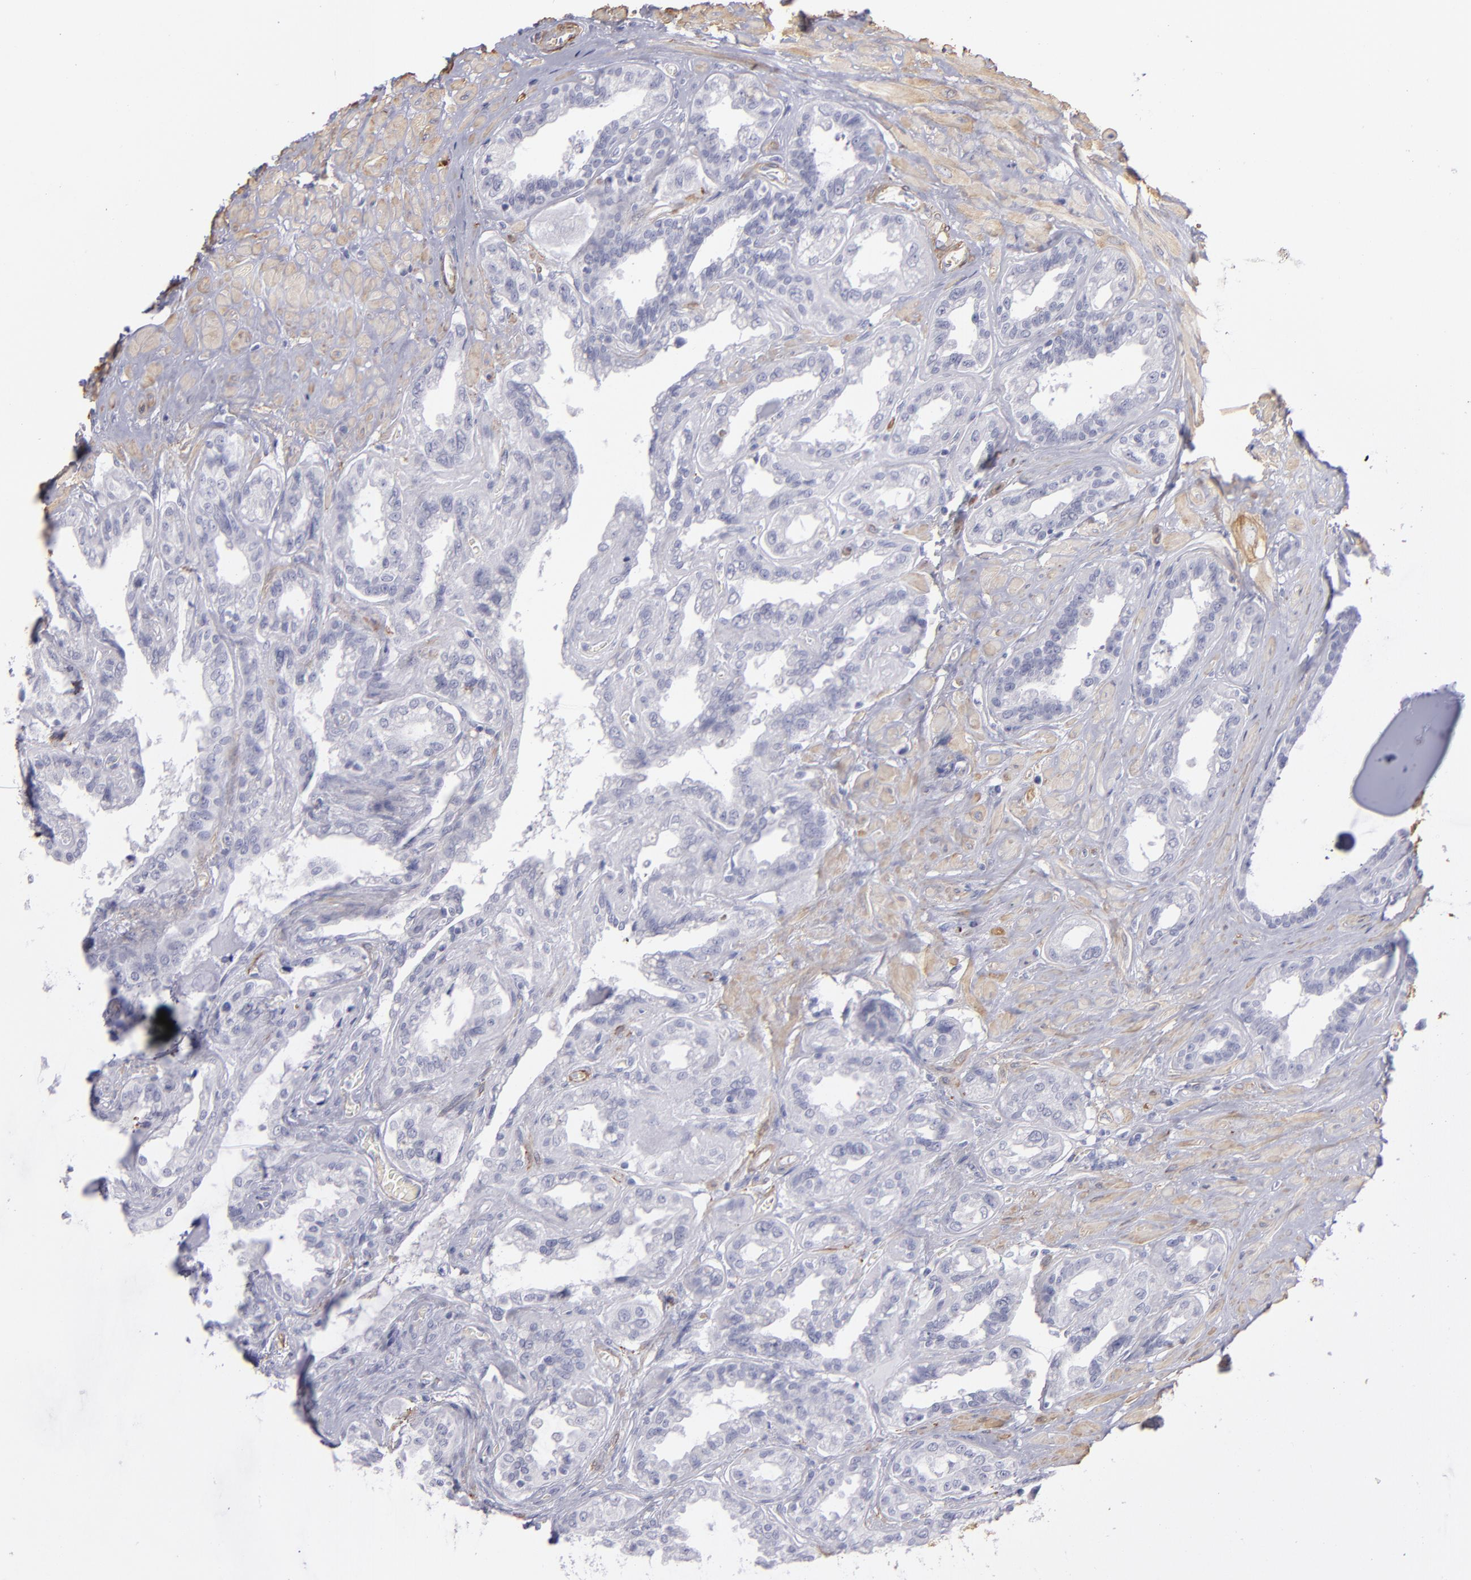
{"staining": {"intensity": "negative", "quantity": "none", "location": "none"}, "tissue": "seminal vesicle", "cell_type": "Glandular cells", "image_type": "normal", "snomed": [{"axis": "morphology", "description": "Normal tissue, NOS"}, {"axis": "morphology", "description": "Inflammation, NOS"}, {"axis": "topography", "description": "Urinary bladder"}, {"axis": "topography", "description": "Prostate"}, {"axis": "topography", "description": "Seminal veicle"}], "caption": "Immunohistochemistry of normal seminal vesicle displays no staining in glandular cells. The staining was performed using DAB (3,3'-diaminobenzidine) to visualize the protein expression in brown, while the nuclei were stained in blue with hematoxylin (Magnification: 20x).", "gene": "MYH11", "patient": {"sex": "male", "age": 82}}